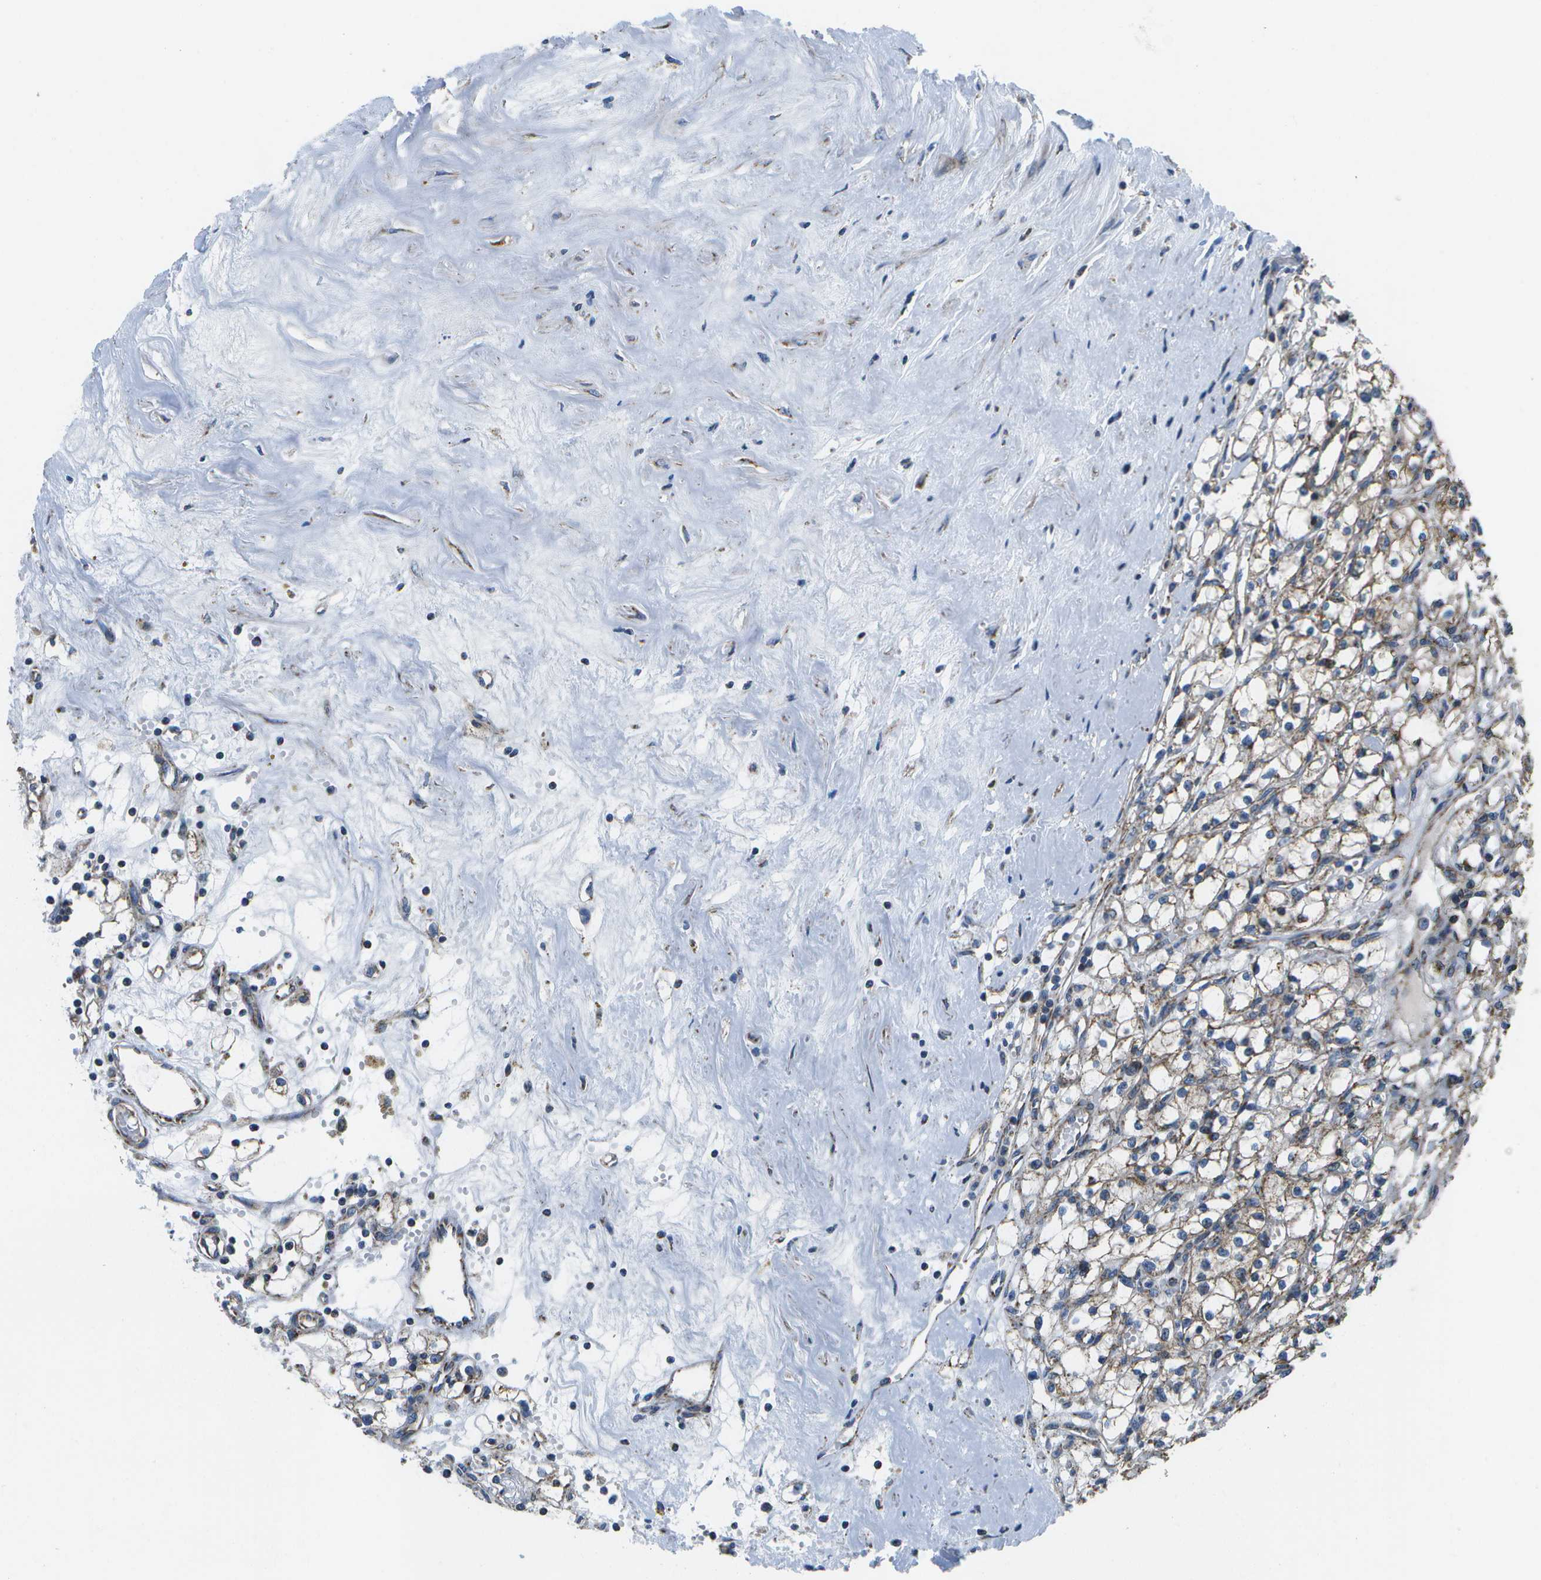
{"staining": {"intensity": "weak", "quantity": "<25%", "location": "cytoplasmic/membranous"}, "tissue": "renal cancer", "cell_type": "Tumor cells", "image_type": "cancer", "snomed": [{"axis": "morphology", "description": "Adenocarcinoma, NOS"}, {"axis": "topography", "description": "Kidney"}], "caption": "Immunohistochemistry image of neoplastic tissue: adenocarcinoma (renal) stained with DAB (3,3'-diaminobenzidine) exhibits no significant protein expression in tumor cells.", "gene": "MVK", "patient": {"sex": "male", "age": 56}}